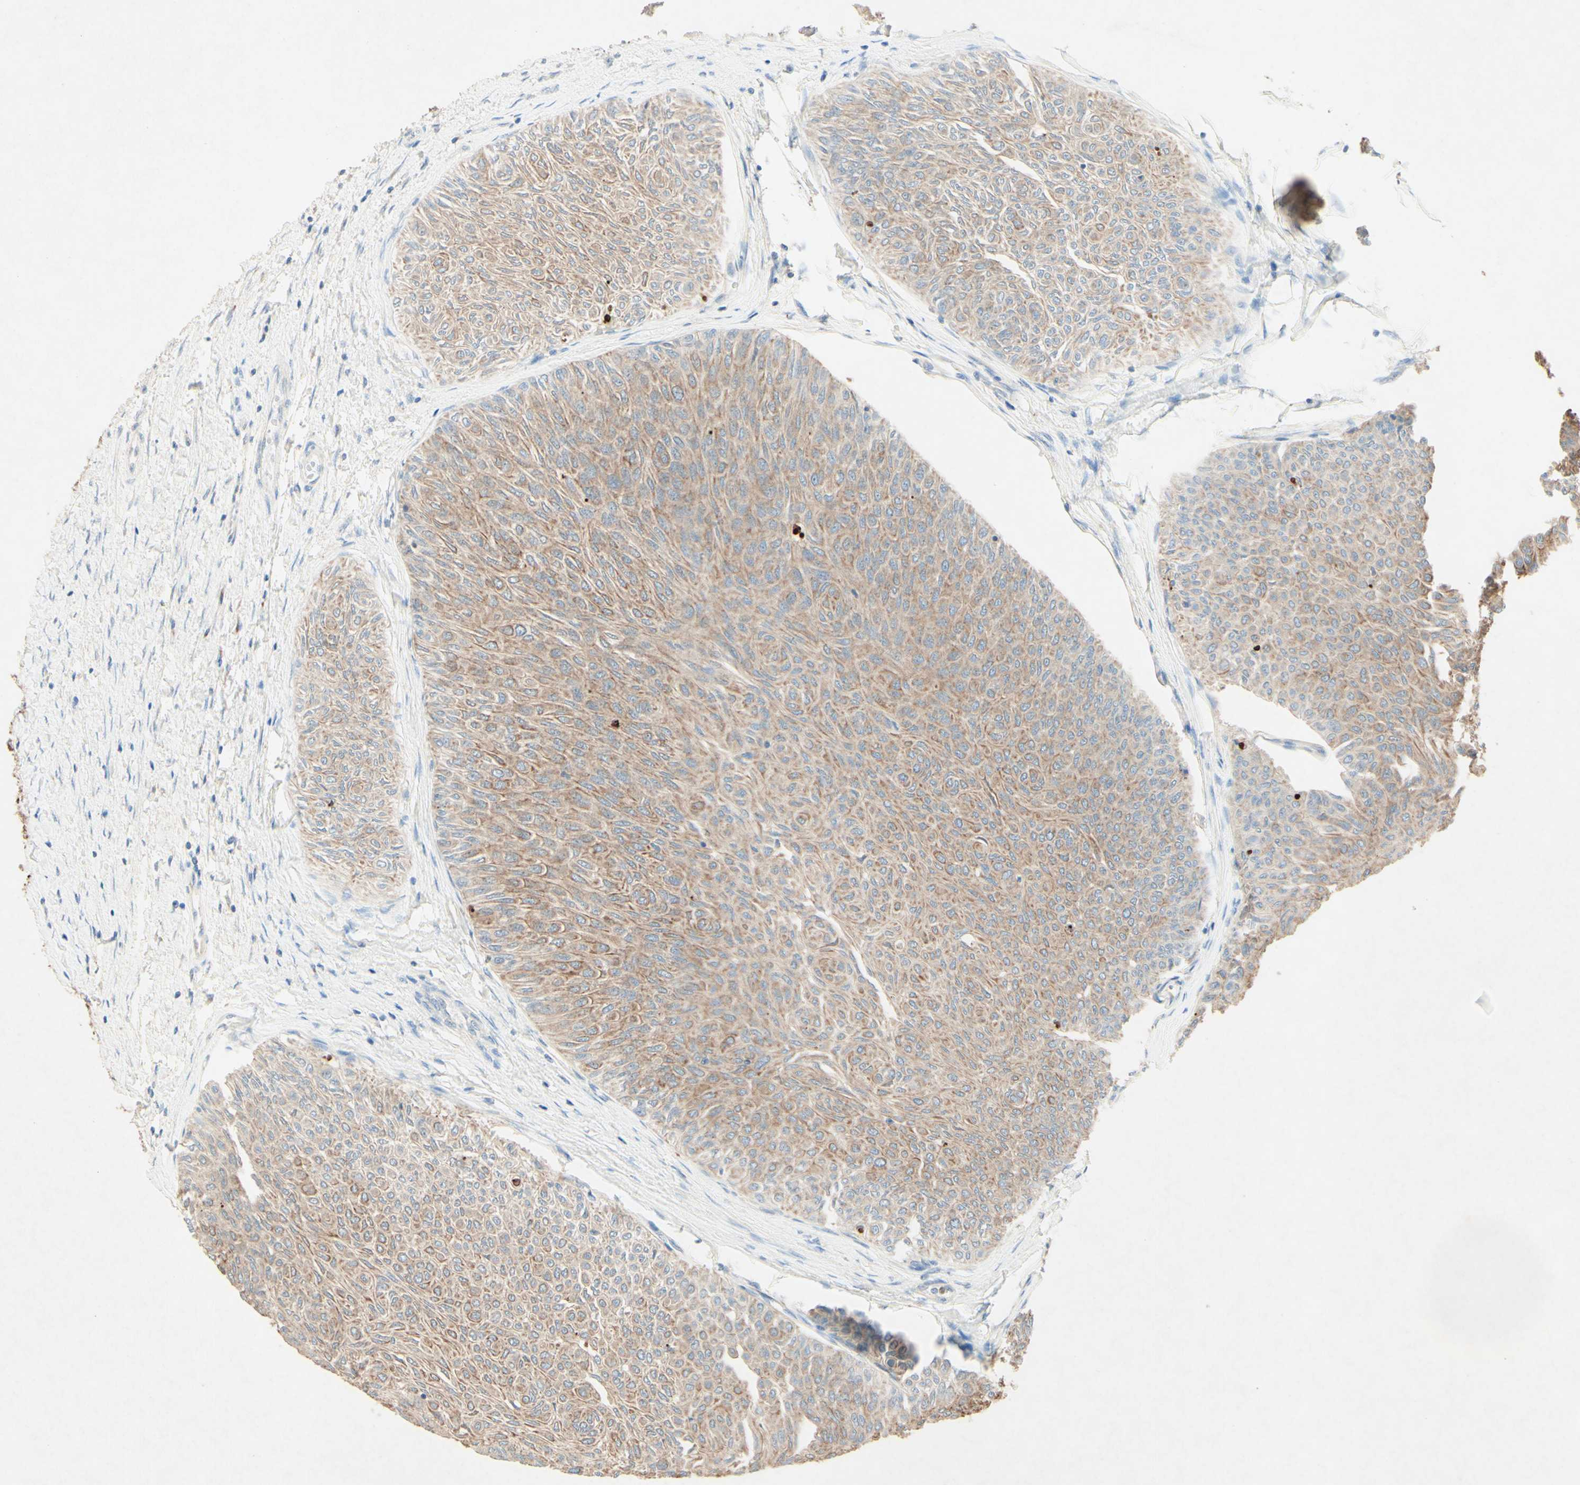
{"staining": {"intensity": "weak", "quantity": ">75%", "location": "cytoplasmic/membranous"}, "tissue": "urothelial cancer", "cell_type": "Tumor cells", "image_type": "cancer", "snomed": [{"axis": "morphology", "description": "Urothelial carcinoma, Low grade"}, {"axis": "topography", "description": "Urinary bladder"}], "caption": "Immunohistochemical staining of human urothelial cancer displays low levels of weak cytoplasmic/membranous expression in approximately >75% of tumor cells. (DAB (3,3'-diaminobenzidine) IHC, brown staining for protein, blue staining for nuclei).", "gene": "MTM1", "patient": {"sex": "male", "age": 78}}